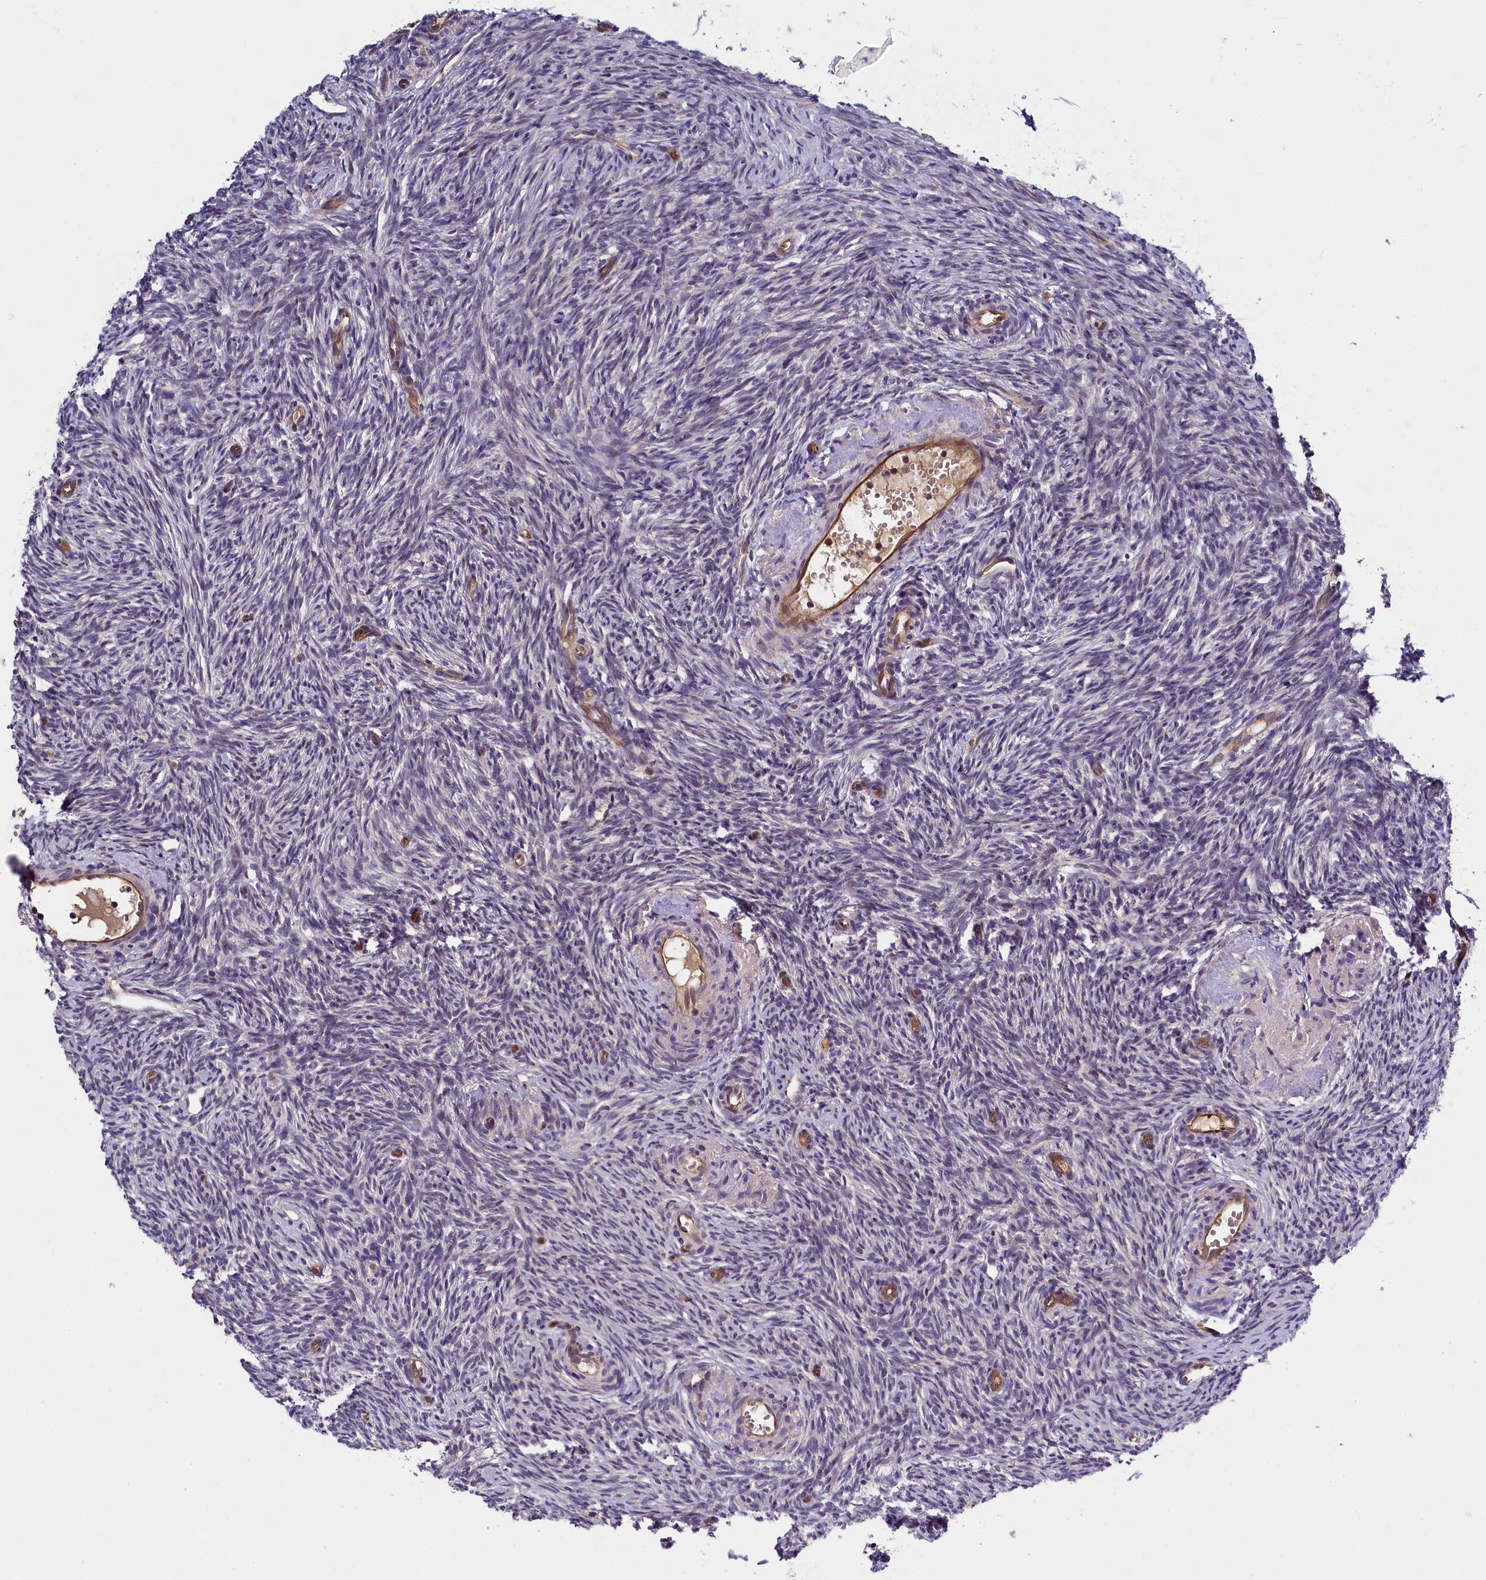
{"staining": {"intensity": "negative", "quantity": "none", "location": "none"}, "tissue": "ovary", "cell_type": "Ovarian stroma cells", "image_type": "normal", "snomed": [{"axis": "morphology", "description": "Normal tissue, NOS"}, {"axis": "topography", "description": "Ovary"}], "caption": "An immunohistochemistry (IHC) photomicrograph of unremarkable ovary is shown. There is no staining in ovarian stroma cells of ovary.", "gene": "SNRK", "patient": {"sex": "female", "age": 51}}